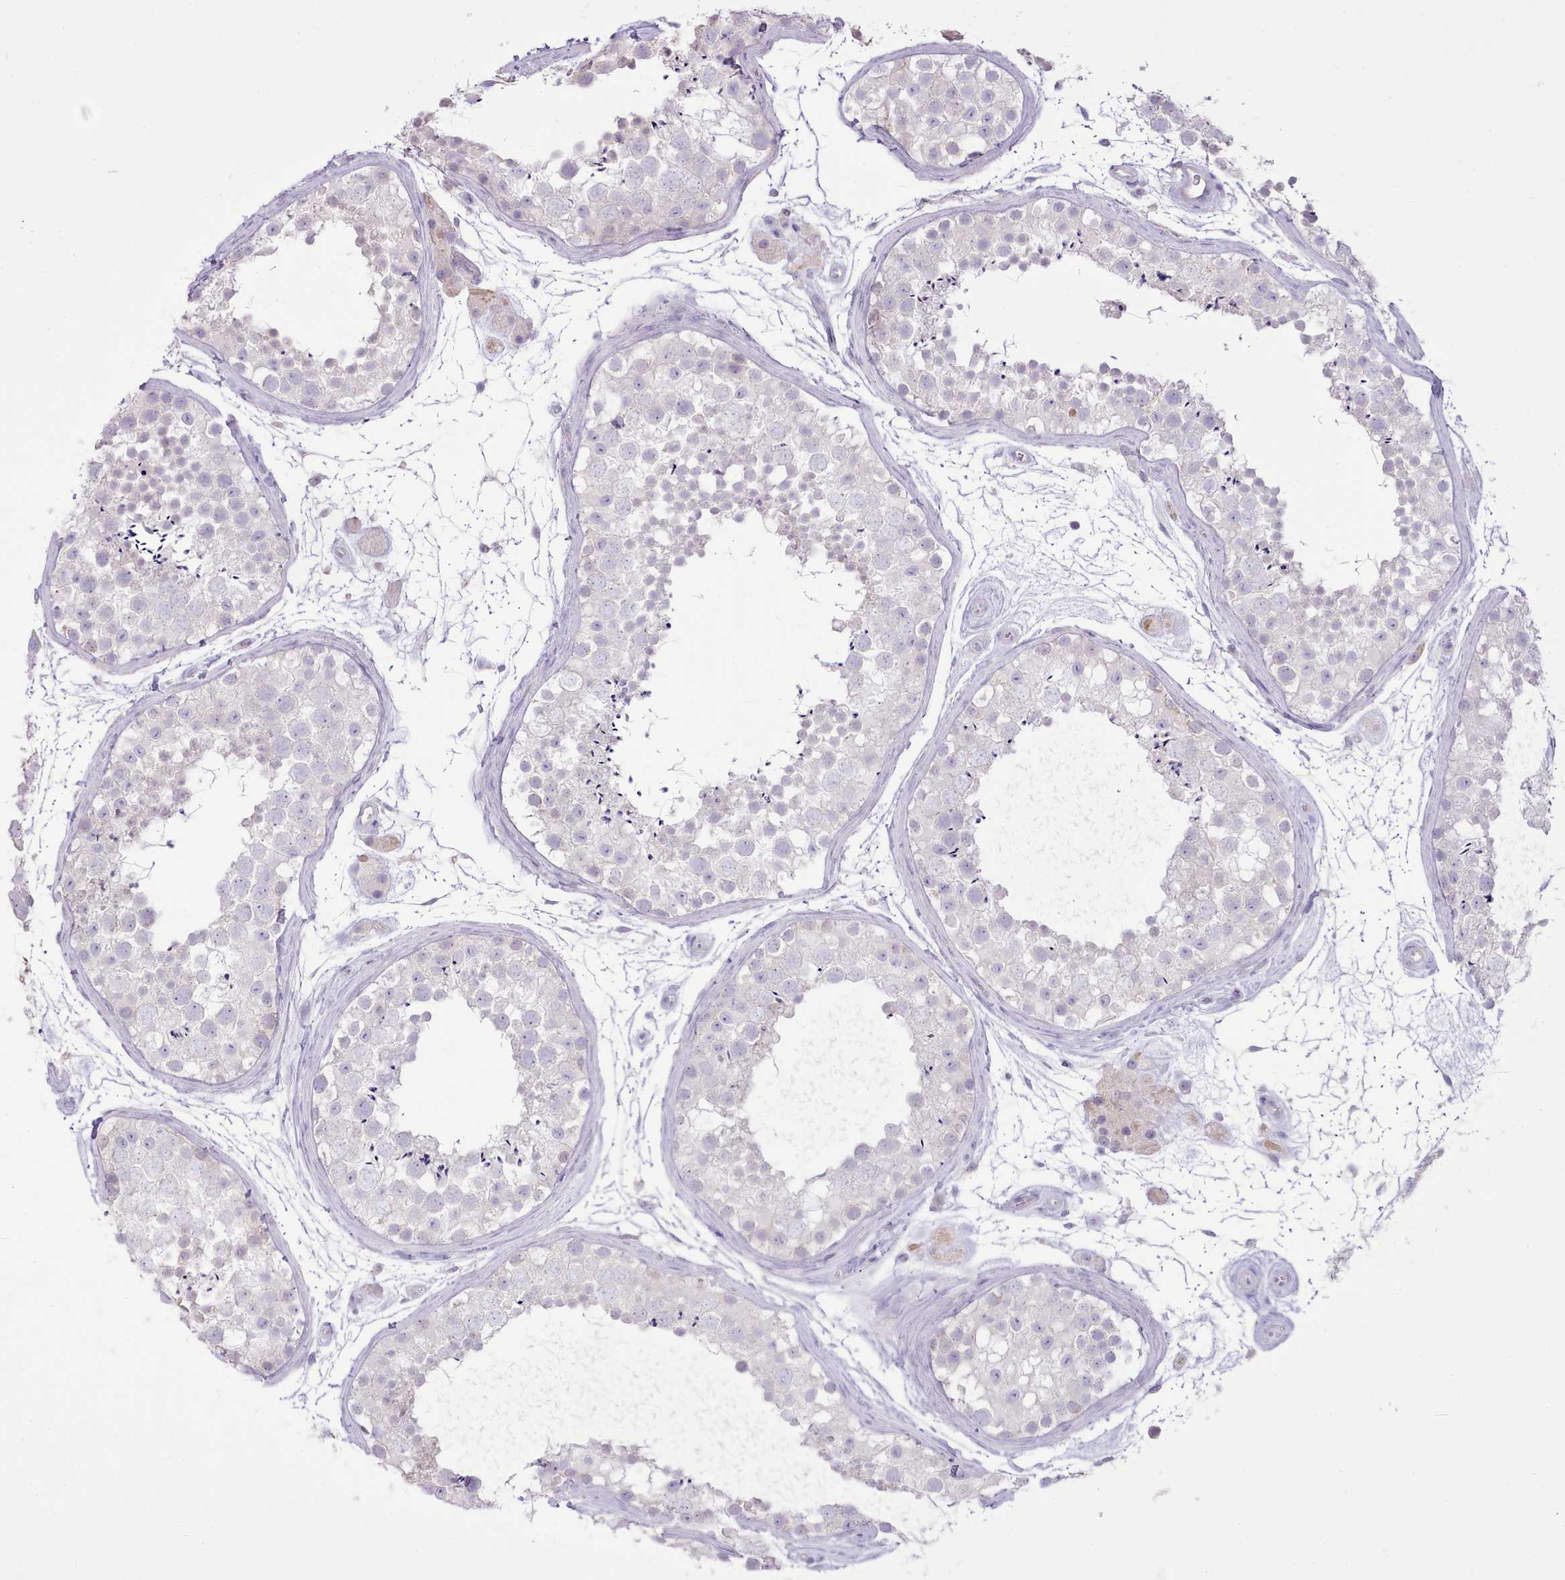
{"staining": {"intensity": "negative", "quantity": "none", "location": "none"}, "tissue": "testis", "cell_type": "Cells in seminiferous ducts", "image_type": "normal", "snomed": [{"axis": "morphology", "description": "Normal tissue, NOS"}, {"axis": "topography", "description": "Testis"}], "caption": "The micrograph demonstrates no staining of cells in seminiferous ducts in unremarkable testis.", "gene": "CCL1", "patient": {"sex": "male", "age": 41}}